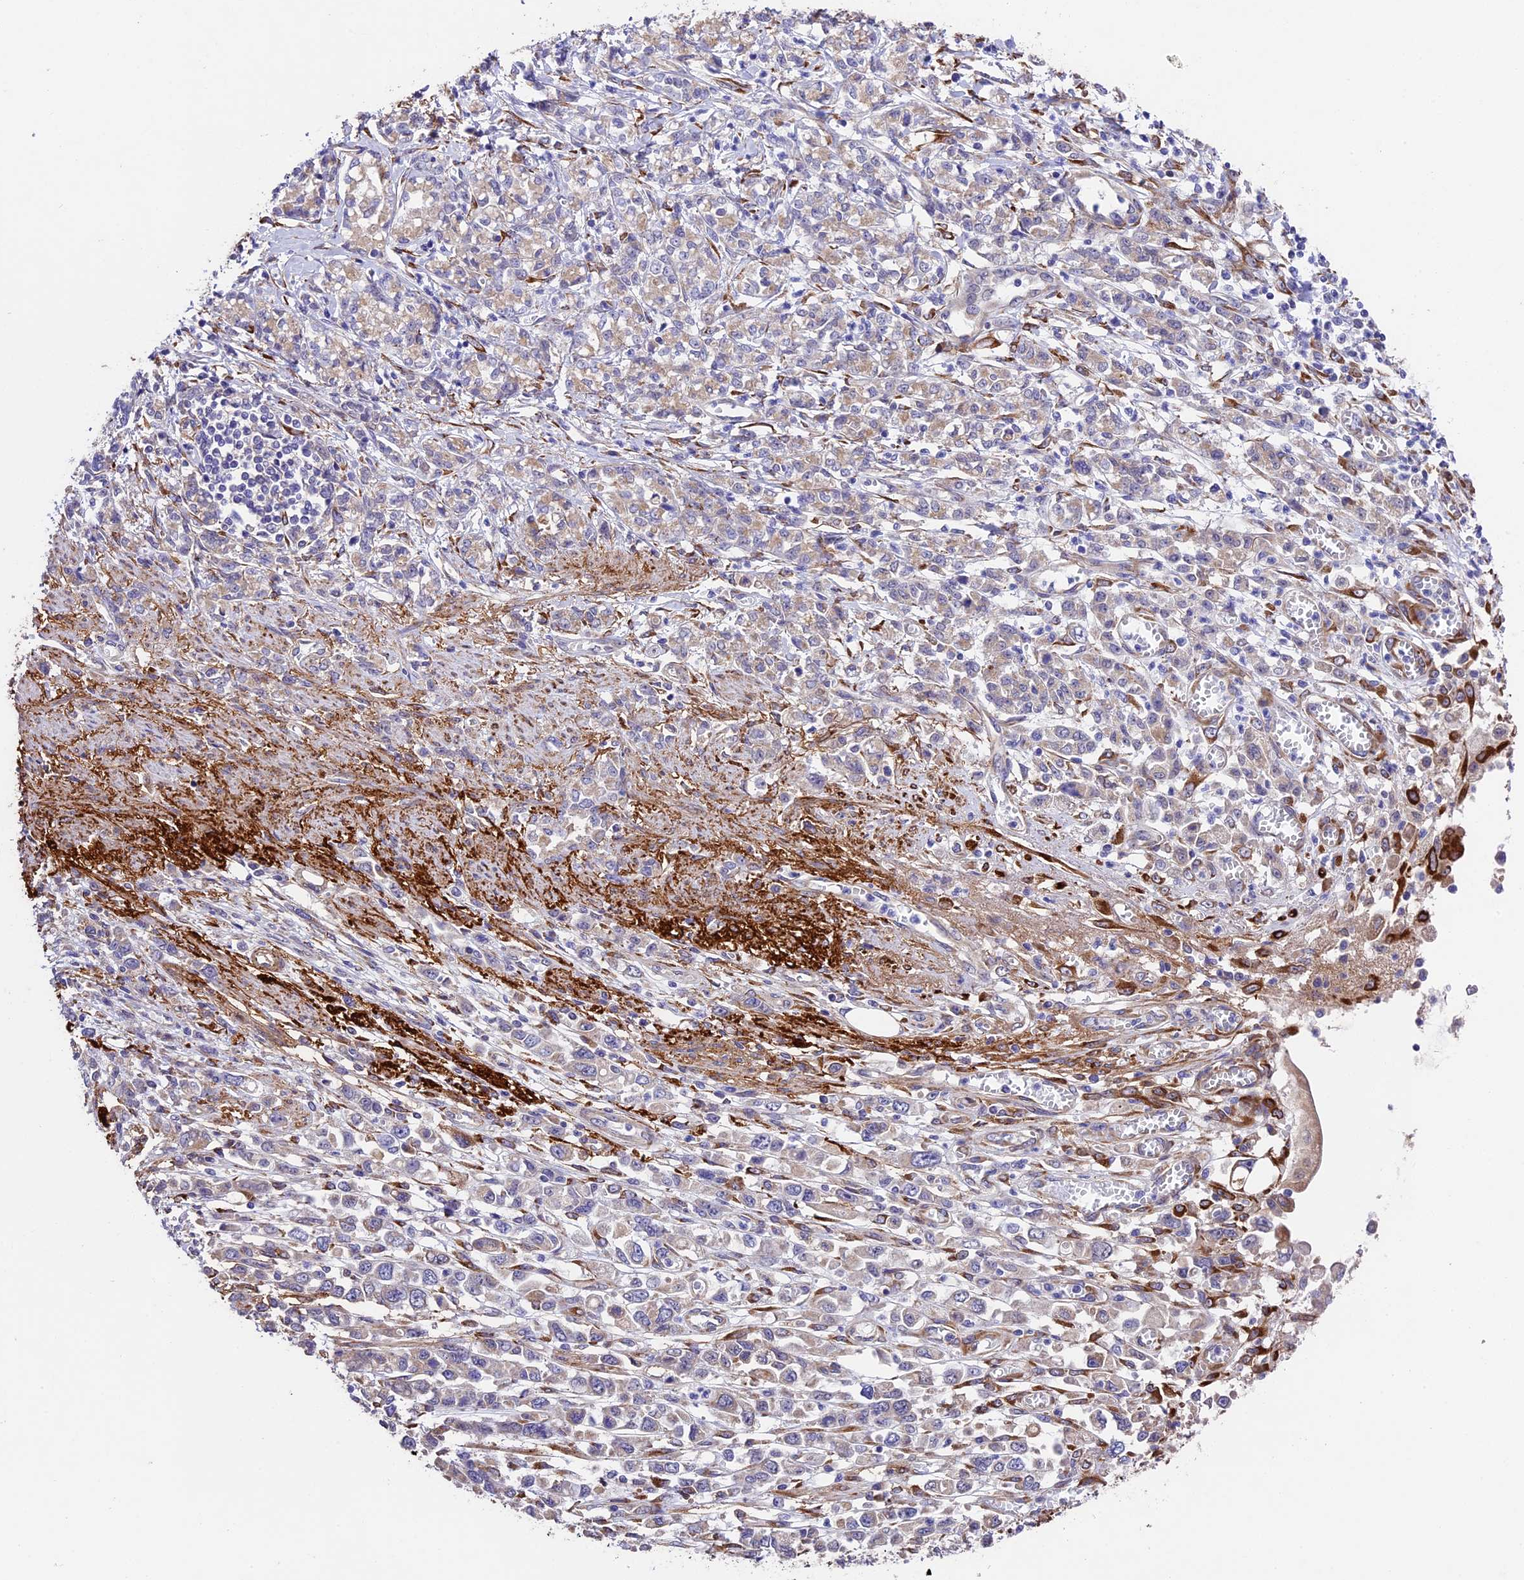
{"staining": {"intensity": "weak", "quantity": "<25%", "location": "cytoplasmic/membranous"}, "tissue": "stomach cancer", "cell_type": "Tumor cells", "image_type": "cancer", "snomed": [{"axis": "morphology", "description": "Adenocarcinoma, NOS"}, {"axis": "topography", "description": "Stomach"}], "caption": "Immunohistochemistry (IHC) micrograph of neoplastic tissue: stomach cancer (adenocarcinoma) stained with DAB exhibits no significant protein staining in tumor cells. (DAB (3,3'-diaminobenzidine) IHC with hematoxylin counter stain).", "gene": "LSM7", "patient": {"sex": "female", "age": 76}}